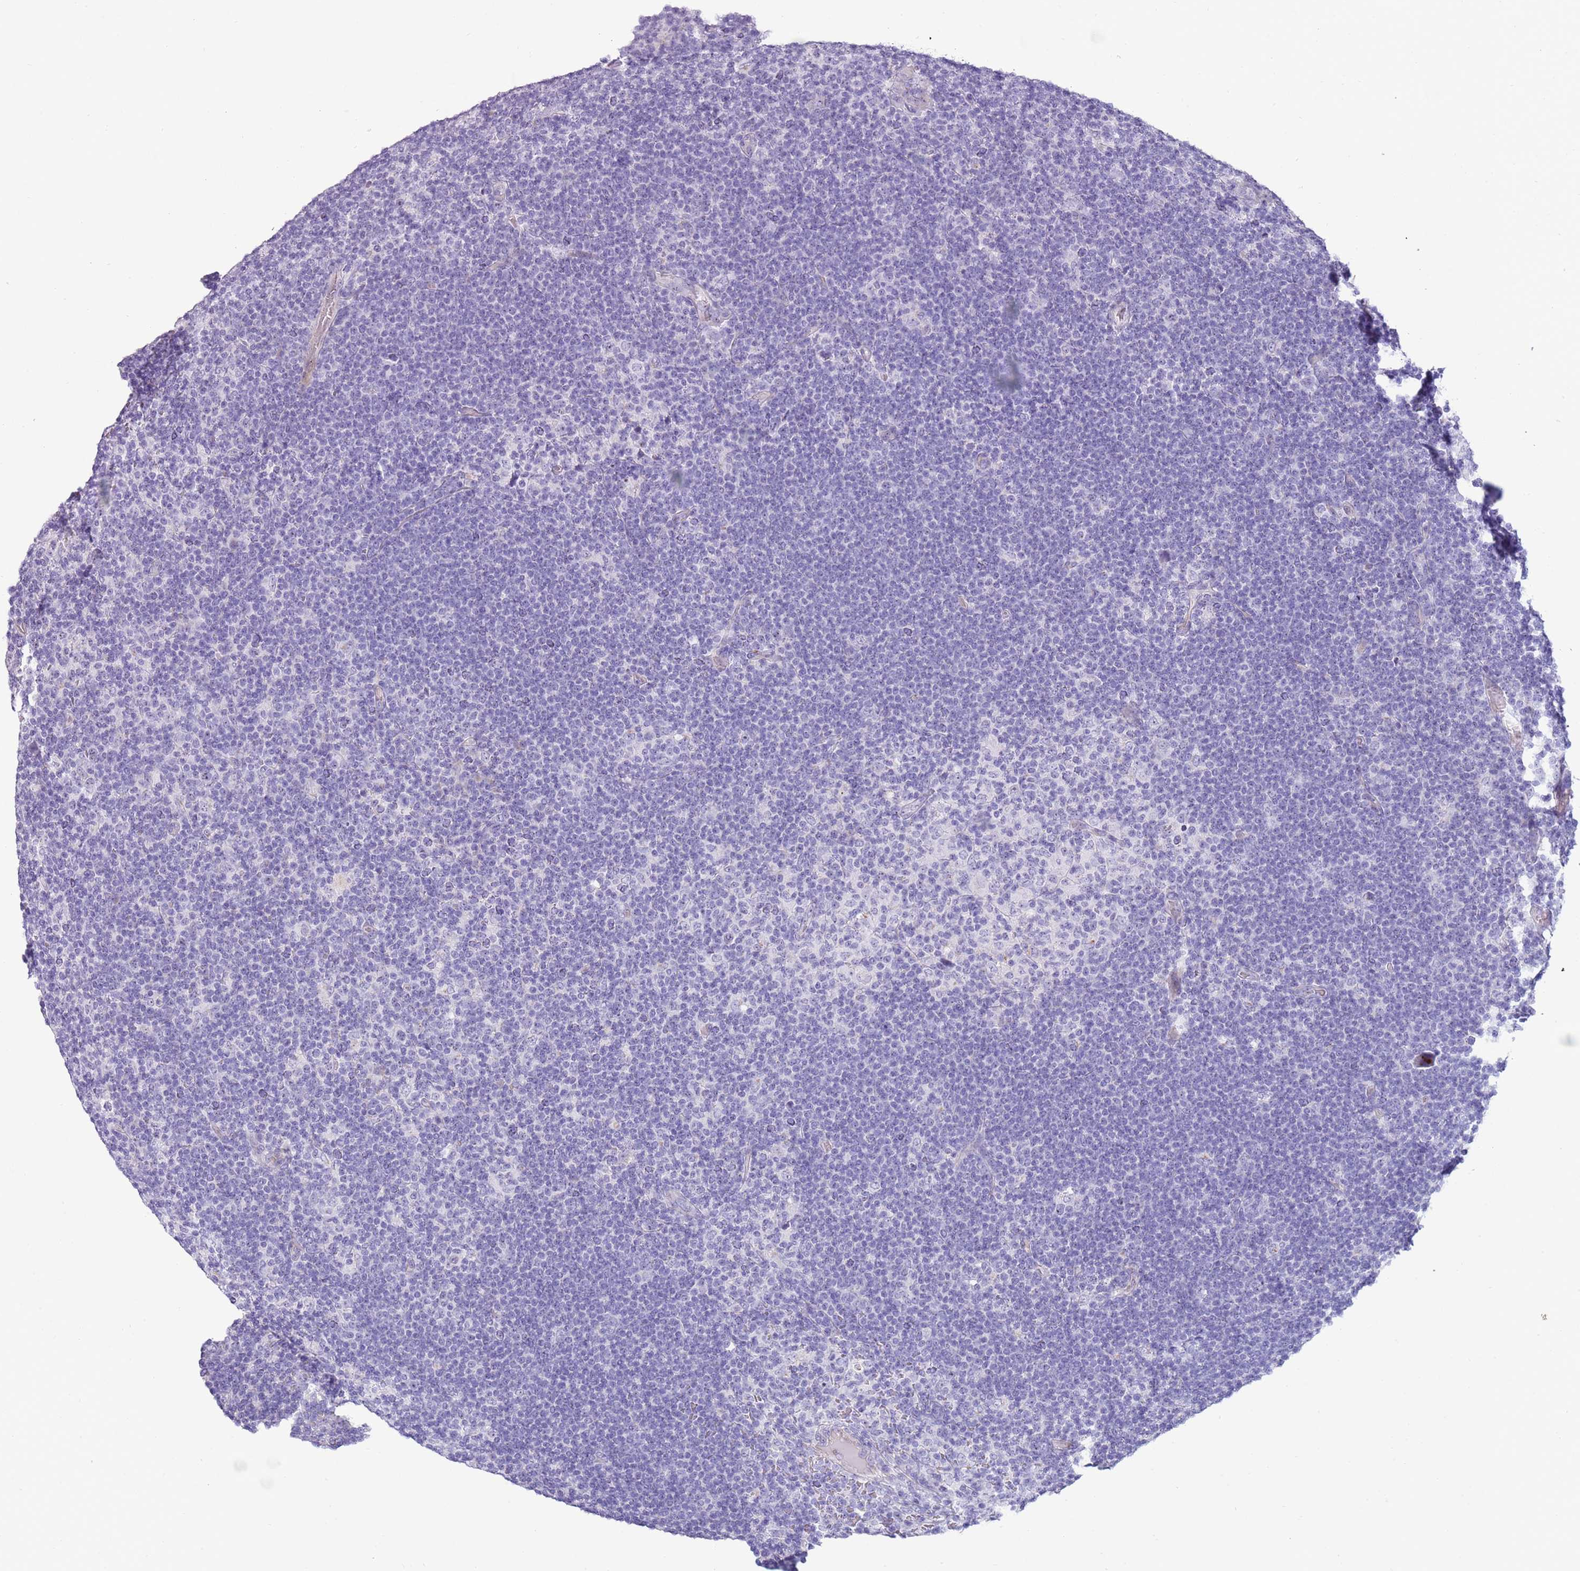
{"staining": {"intensity": "negative", "quantity": "none", "location": "none"}, "tissue": "lymphoma", "cell_type": "Tumor cells", "image_type": "cancer", "snomed": [{"axis": "morphology", "description": "Hodgkin's disease, NOS"}, {"axis": "topography", "description": "Lymph node"}], "caption": "An IHC micrograph of lymphoma is shown. There is no staining in tumor cells of lymphoma.", "gene": "NBPF6", "patient": {"sex": "female", "age": 57}}